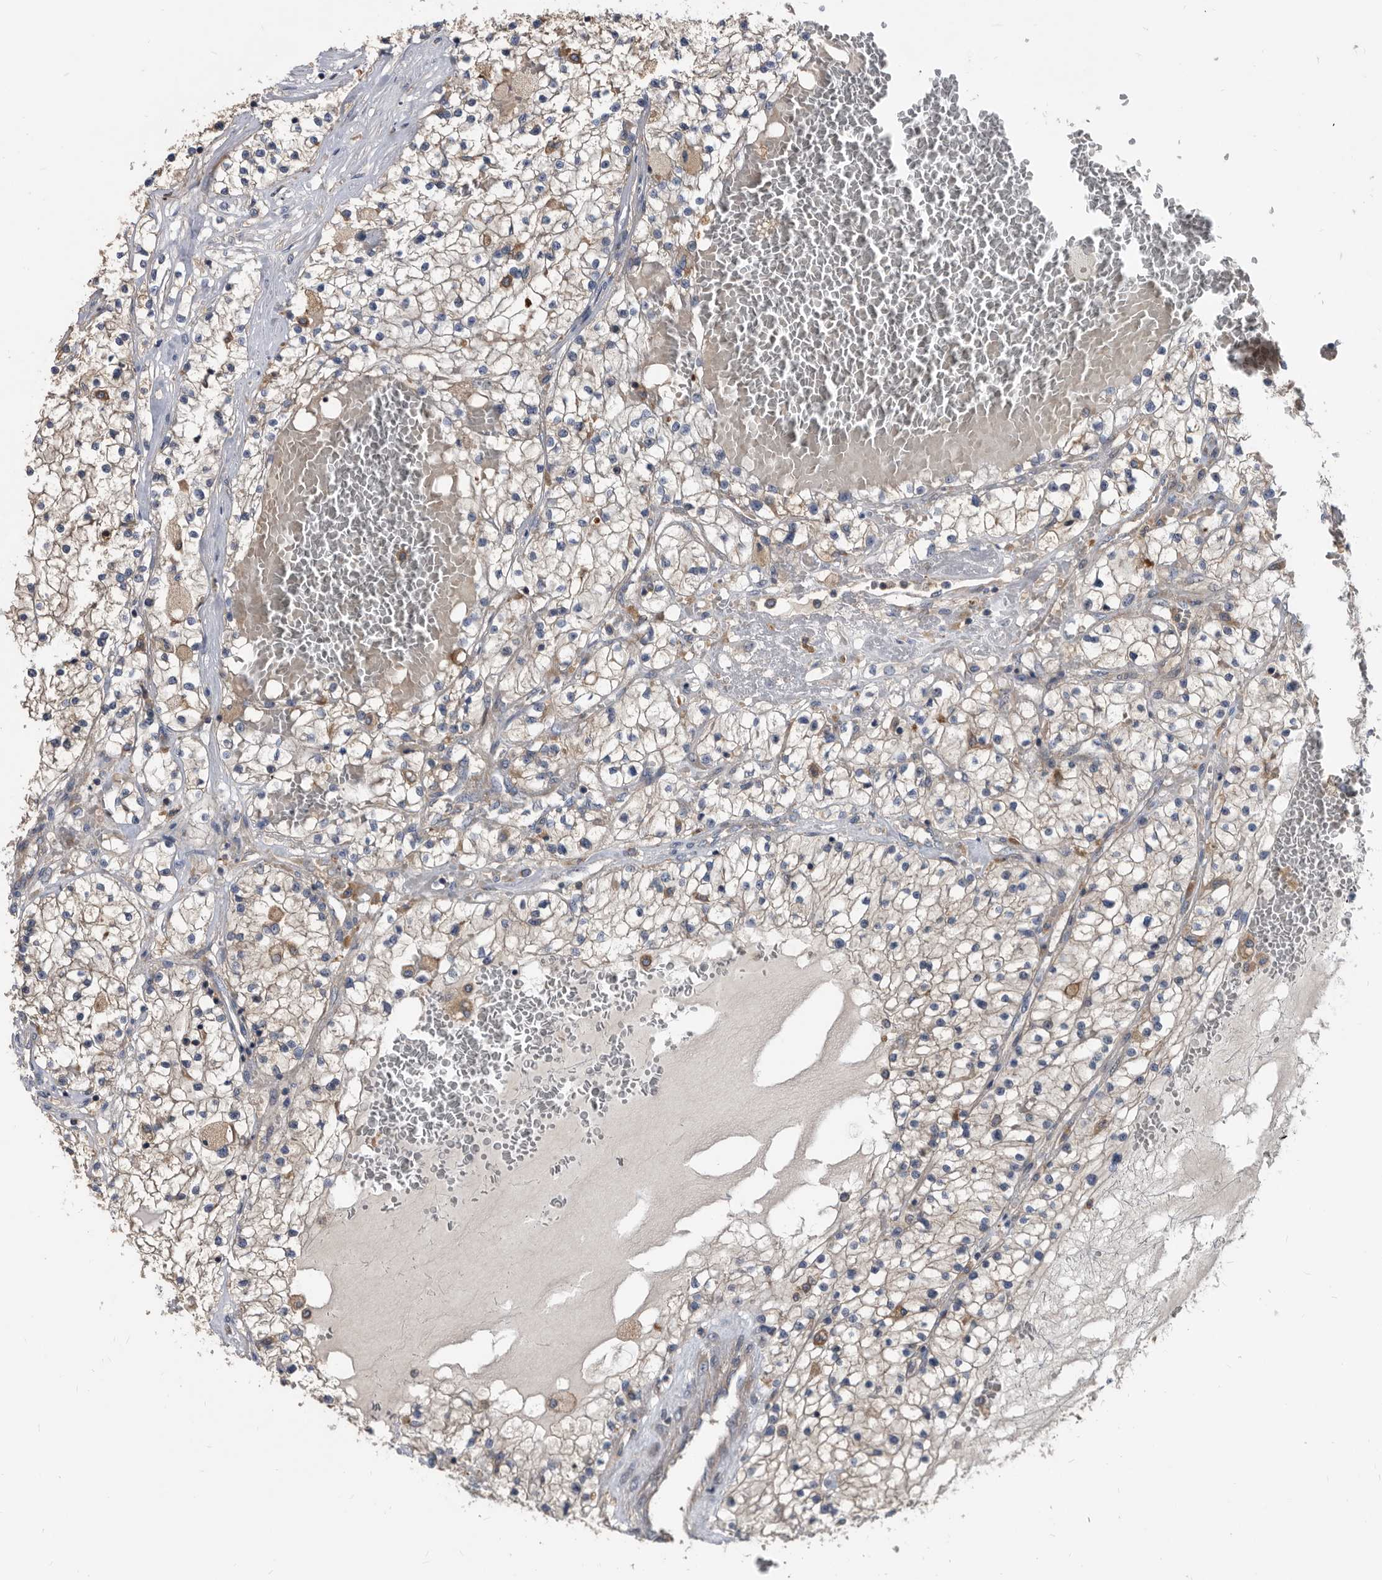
{"staining": {"intensity": "negative", "quantity": "none", "location": "none"}, "tissue": "renal cancer", "cell_type": "Tumor cells", "image_type": "cancer", "snomed": [{"axis": "morphology", "description": "Normal tissue, NOS"}, {"axis": "morphology", "description": "Adenocarcinoma, NOS"}, {"axis": "topography", "description": "Kidney"}], "caption": "This is a micrograph of immunohistochemistry (IHC) staining of renal cancer (adenocarcinoma), which shows no expression in tumor cells. (IHC, brightfield microscopy, high magnification).", "gene": "APEH", "patient": {"sex": "male", "age": 68}}